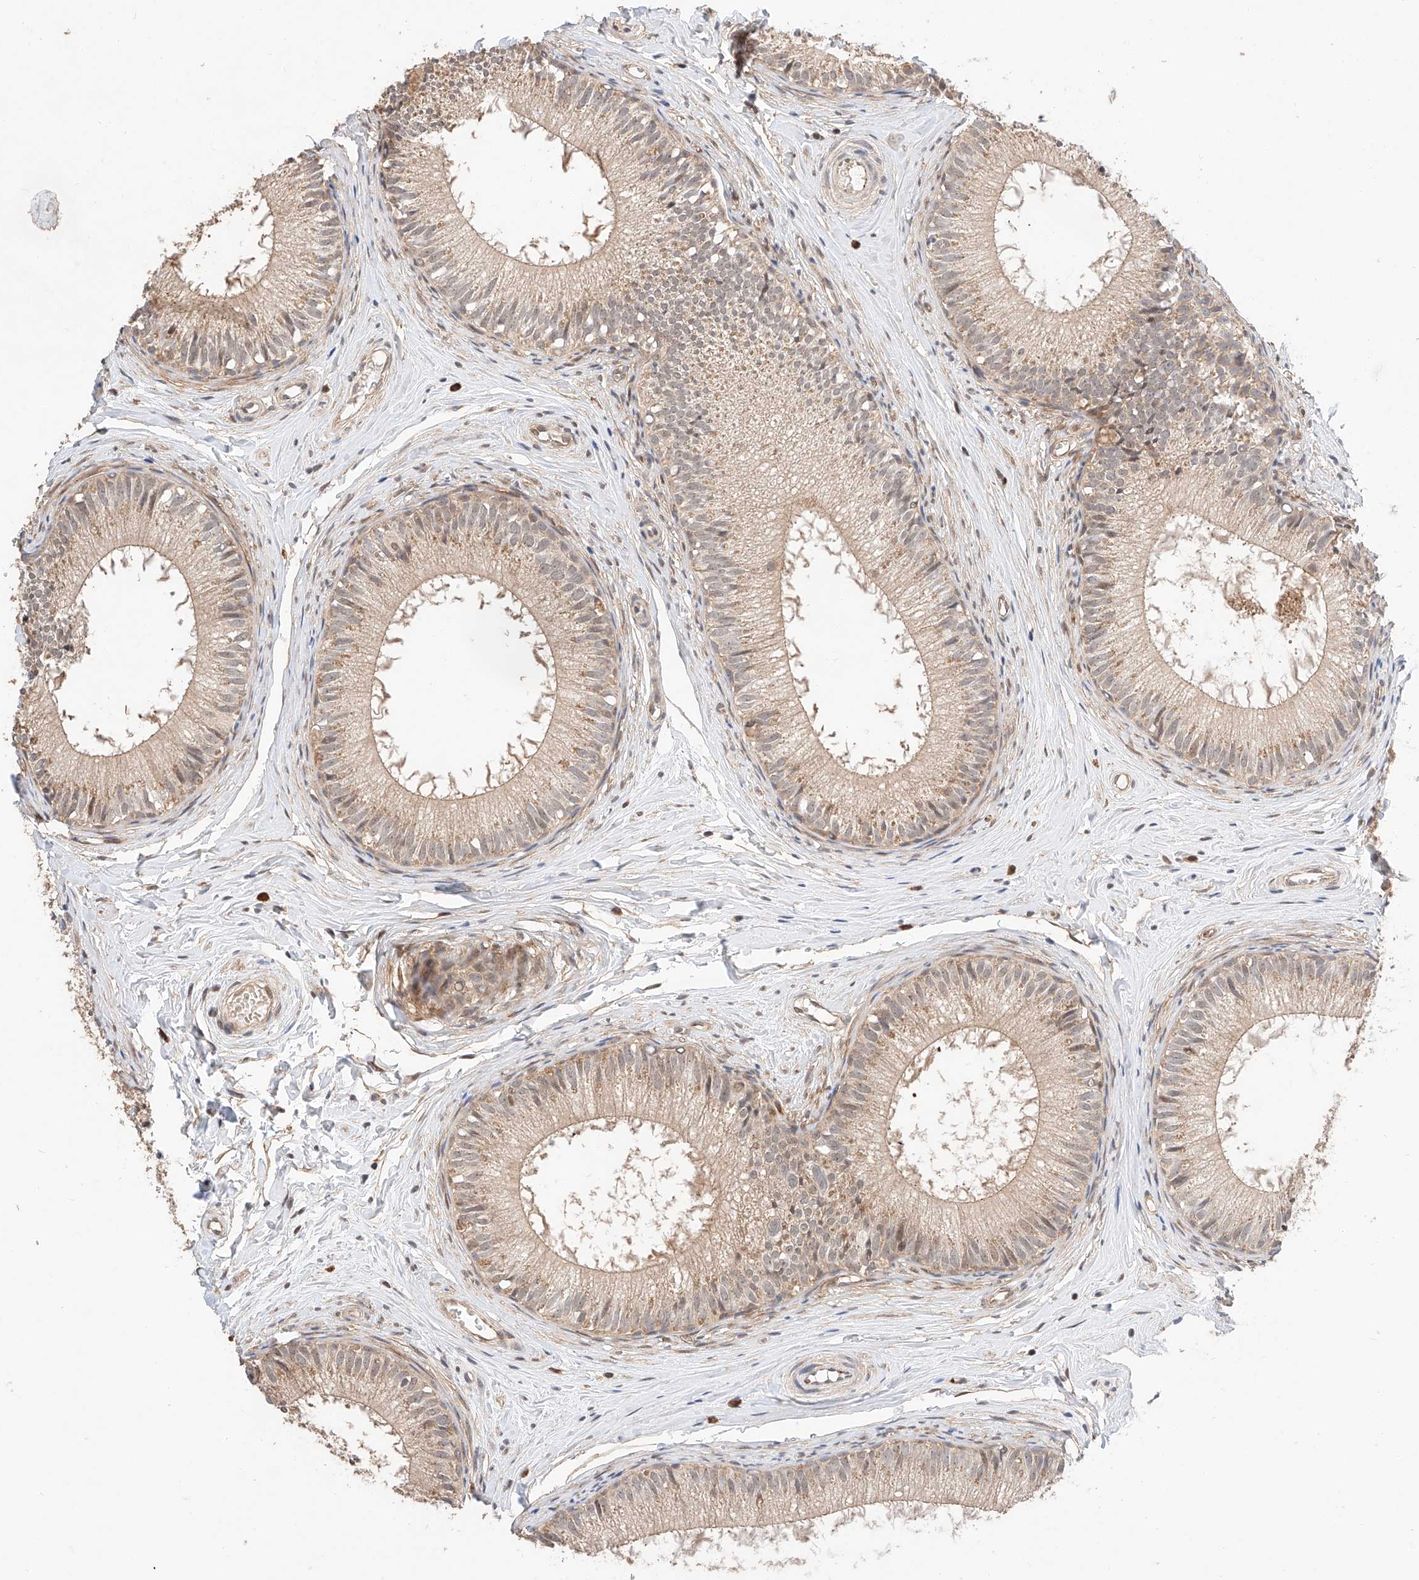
{"staining": {"intensity": "weak", "quantity": "25%-75%", "location": "cytoplasmic/membranous"}, "tissue": "epididymis", "cell_type": "Glandular cells", "image_type": "normal", "snomed": [{"axis": "morphology", "description": "Normal tissue, NOS"}, {"axis": "topography", "description": "Epididymis"}], "caption": "IHC micrograph of normal epididymis: human epididymis stained using immunohistochemistry (IHC) reveals low levels of weak protein expression localized specifically in the cytoplasmic/membranous of glandular cells, appearing as a cytoplasmic/membranous brown color.", "gene": "RAB23", "patient": {"sex": "male", "age": 34}}